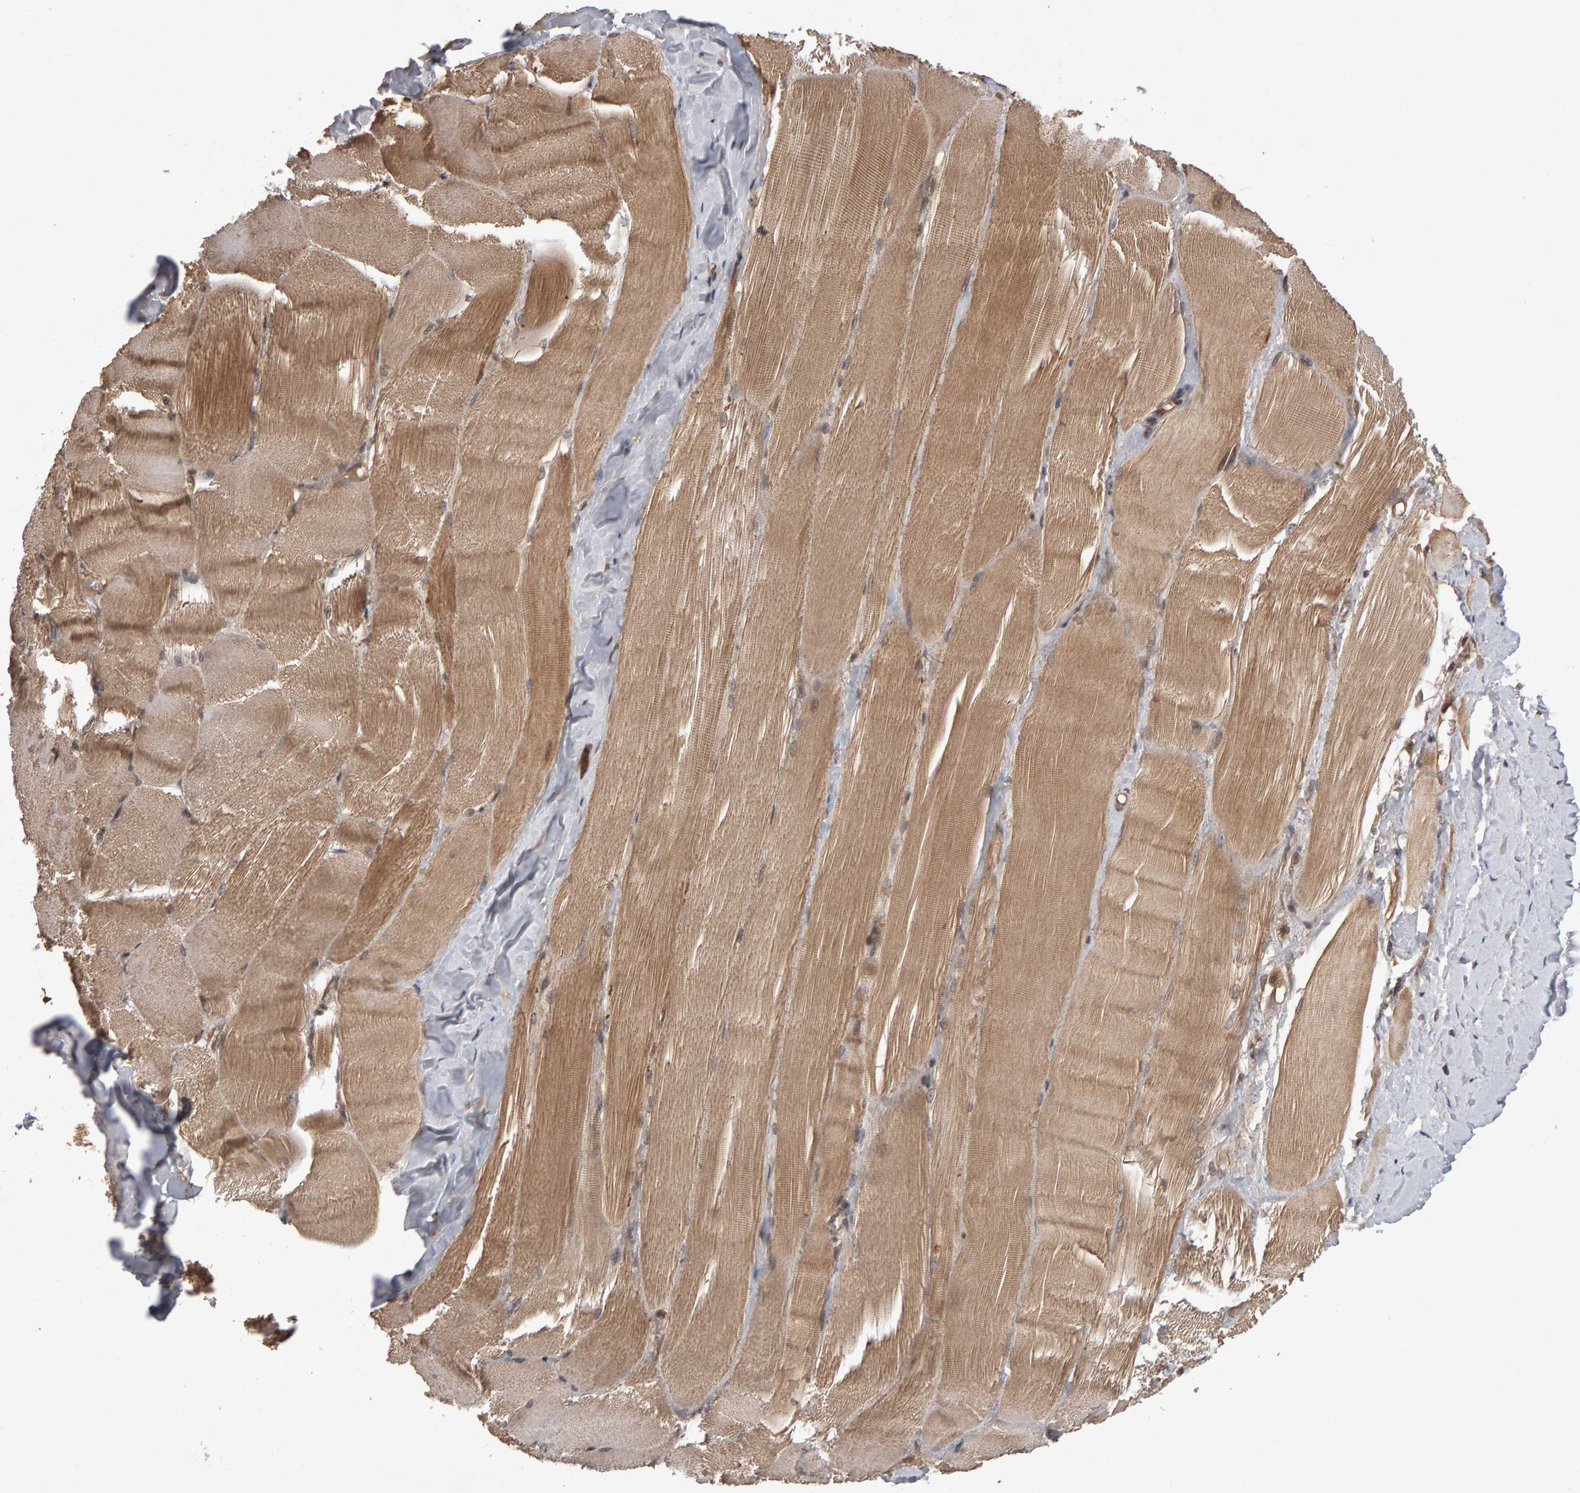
{"staining": {"intensity": "moderate", "quantity": ">75%", "location": "cytoplasmic/membranous"}, "tissue": "skeletal muscle", "cell_type": "Myocytes", "image_type": "normal", "snomed": [{"axis": "morphology", "description": "Normal tissue, NOS"}, {"axis": "morphology", "description": "Squamous cell carcinoma, NOS"}, {"axis": "topography", "description": "Skeletal muscle"}], "caption": "Skeletal muscle stained with DAB (3,3'-diaminobenzidine) immunohistochemistry (IHC) displays medium levels of moderate cytoplasmic/membranous staining in about >75% of myocytes. The staining was performed using DAB (3,3'-diaminobenzidine) to visualize the protein expression in brown, while the nuclei were stained in blue with hematoxylin (Magnification: 20x).", "gene": "SCRIB", "patient": {"sex": "male", "age": 51}}